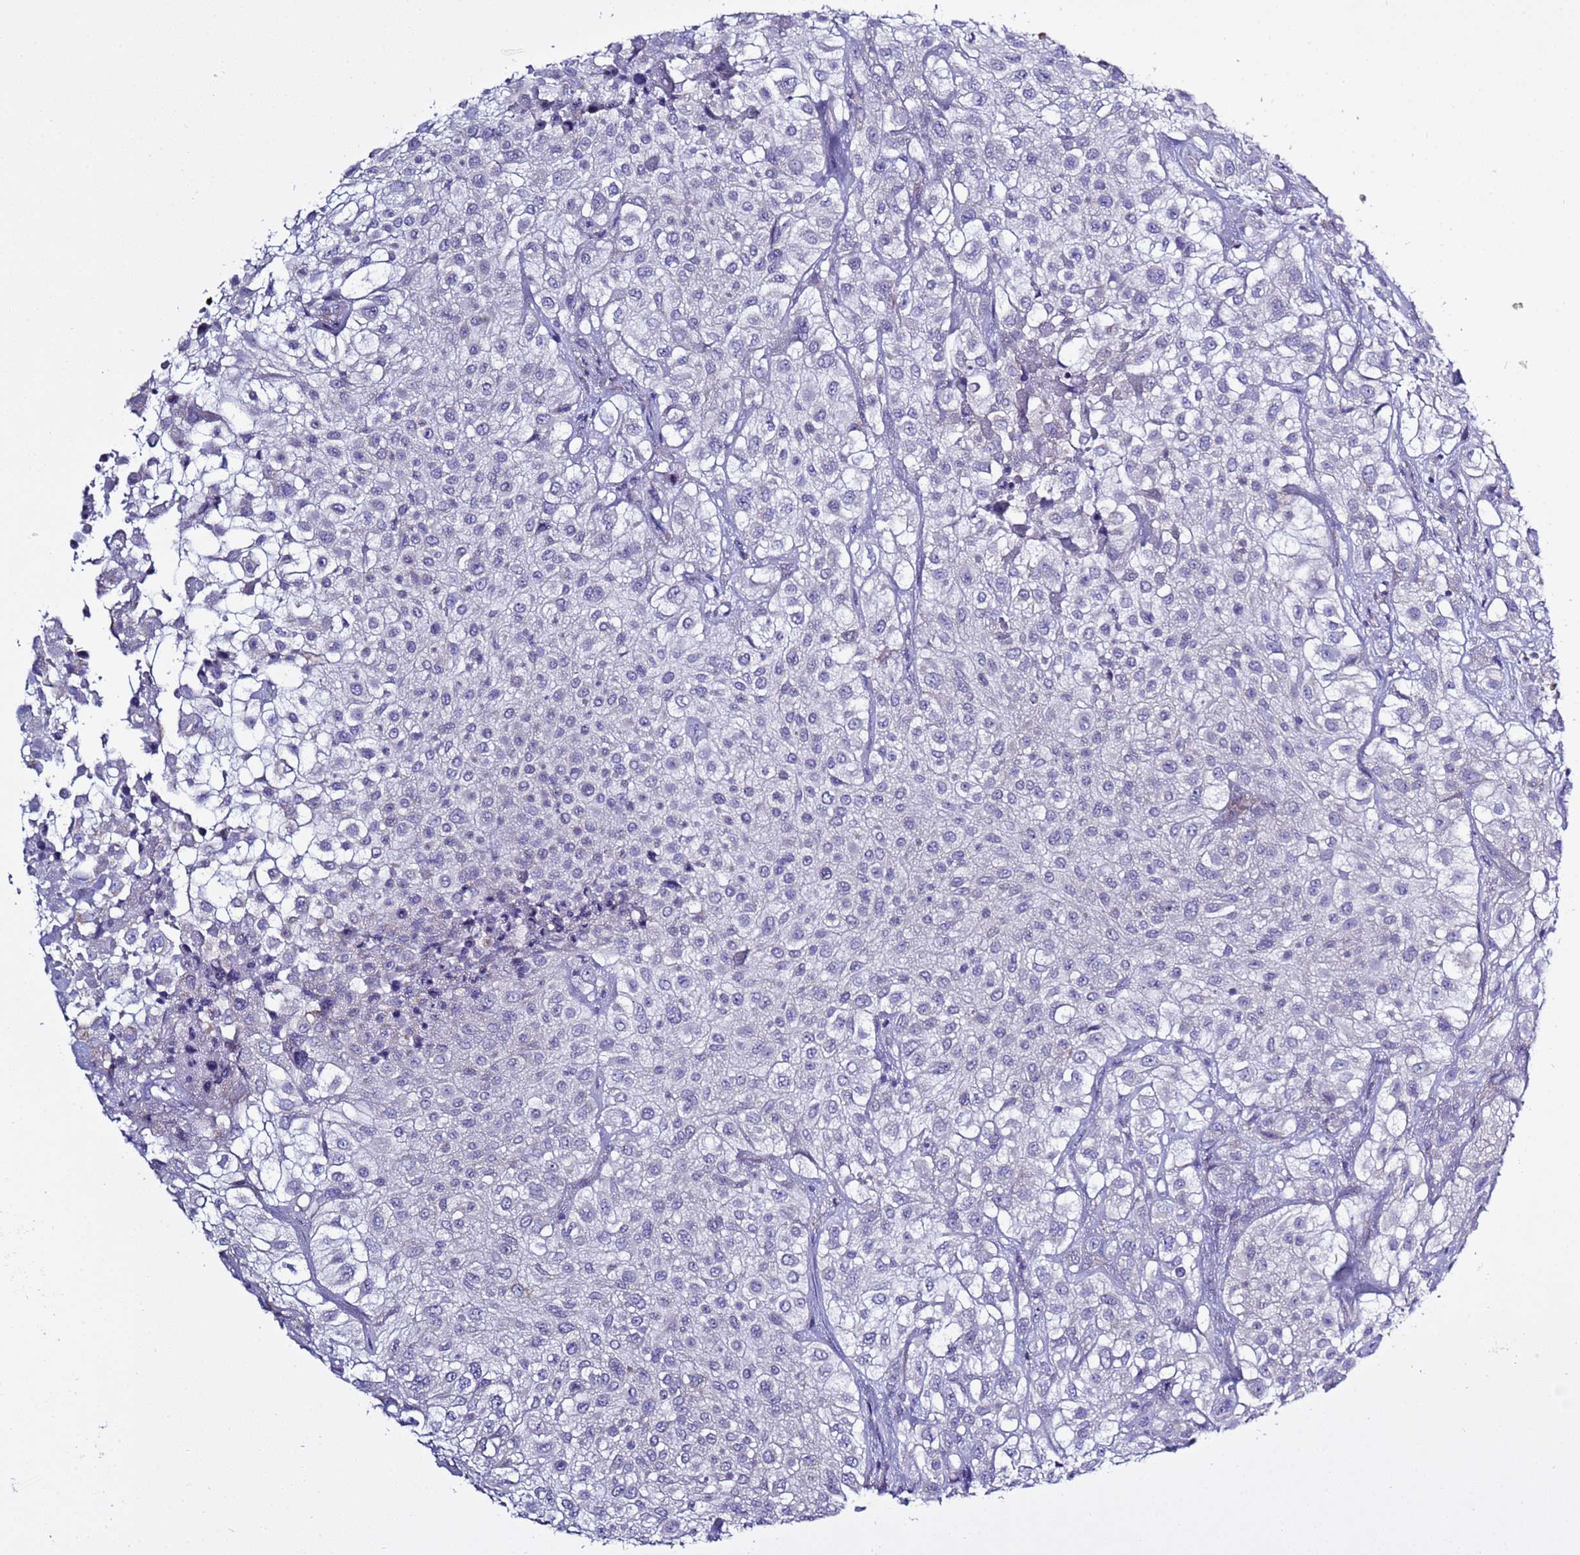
{"staining": {"intensity": "negative", "quantity": "none", "location": "none"}, "tissue": "urothelial cancer", "cell_type": "Tumor cells", "image_type": "cancer", "snomed": [{"axis": "morphology", "description": "Urothelial carcinoma, High grade"}, {"axis": "topography", "description": "Urinary bladder"}], "caption": "A micrograph of urothelial cancer stained for a protein demonstrates no brown staining in tumor cells.", "gene": "ABHD17B", "patient": {"sex": "male", "age": 56}}